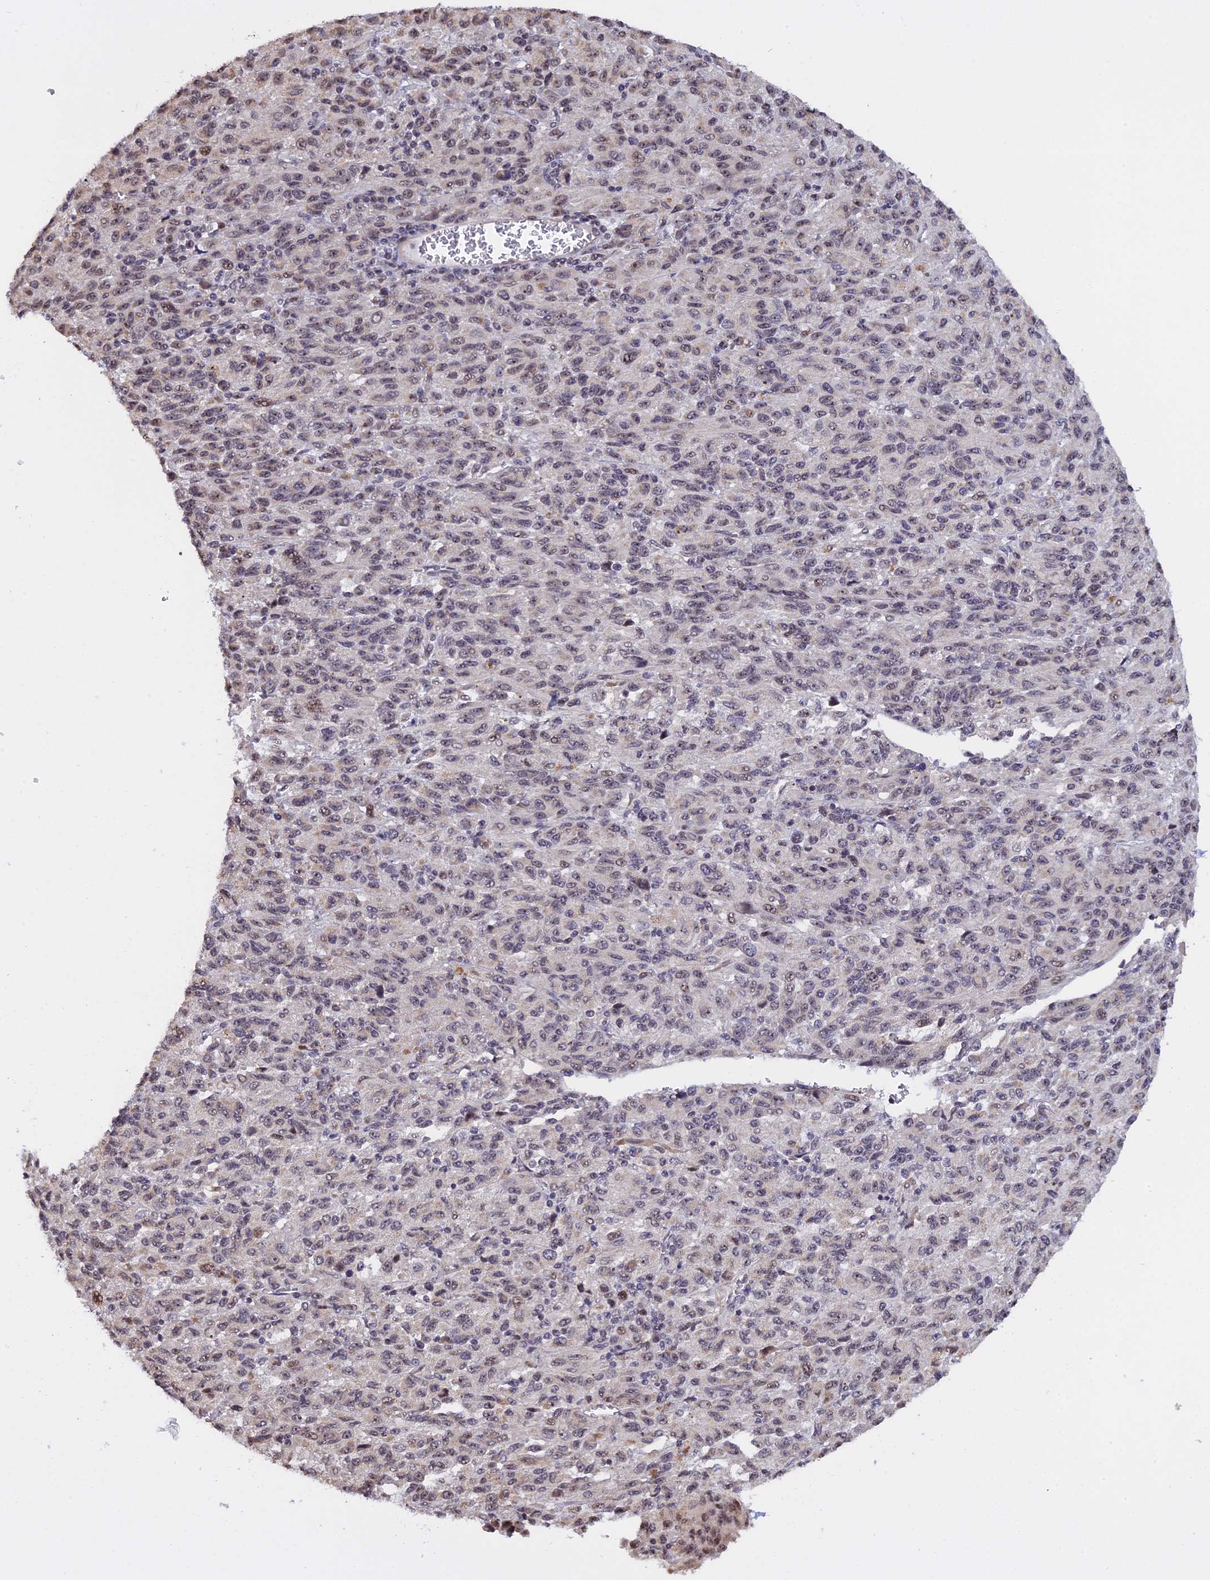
{"staining": {"intensity": "weak", "quantity": "<25%", "location": "nuclear"}, "tissue": "melanoma", "cell_type": "Tumor cells", "image_type": "cancer", "snomed": [{"axis": "morphology", "description": "Malignant melanoma, Metastatic site"}, {"axis": "topography", "description": "Lung"}], "caption": "An image of human melanoma is negative for staining in tumor cells.", "gene": "MGA", "patient": {"sex": "male", "age": 64}}